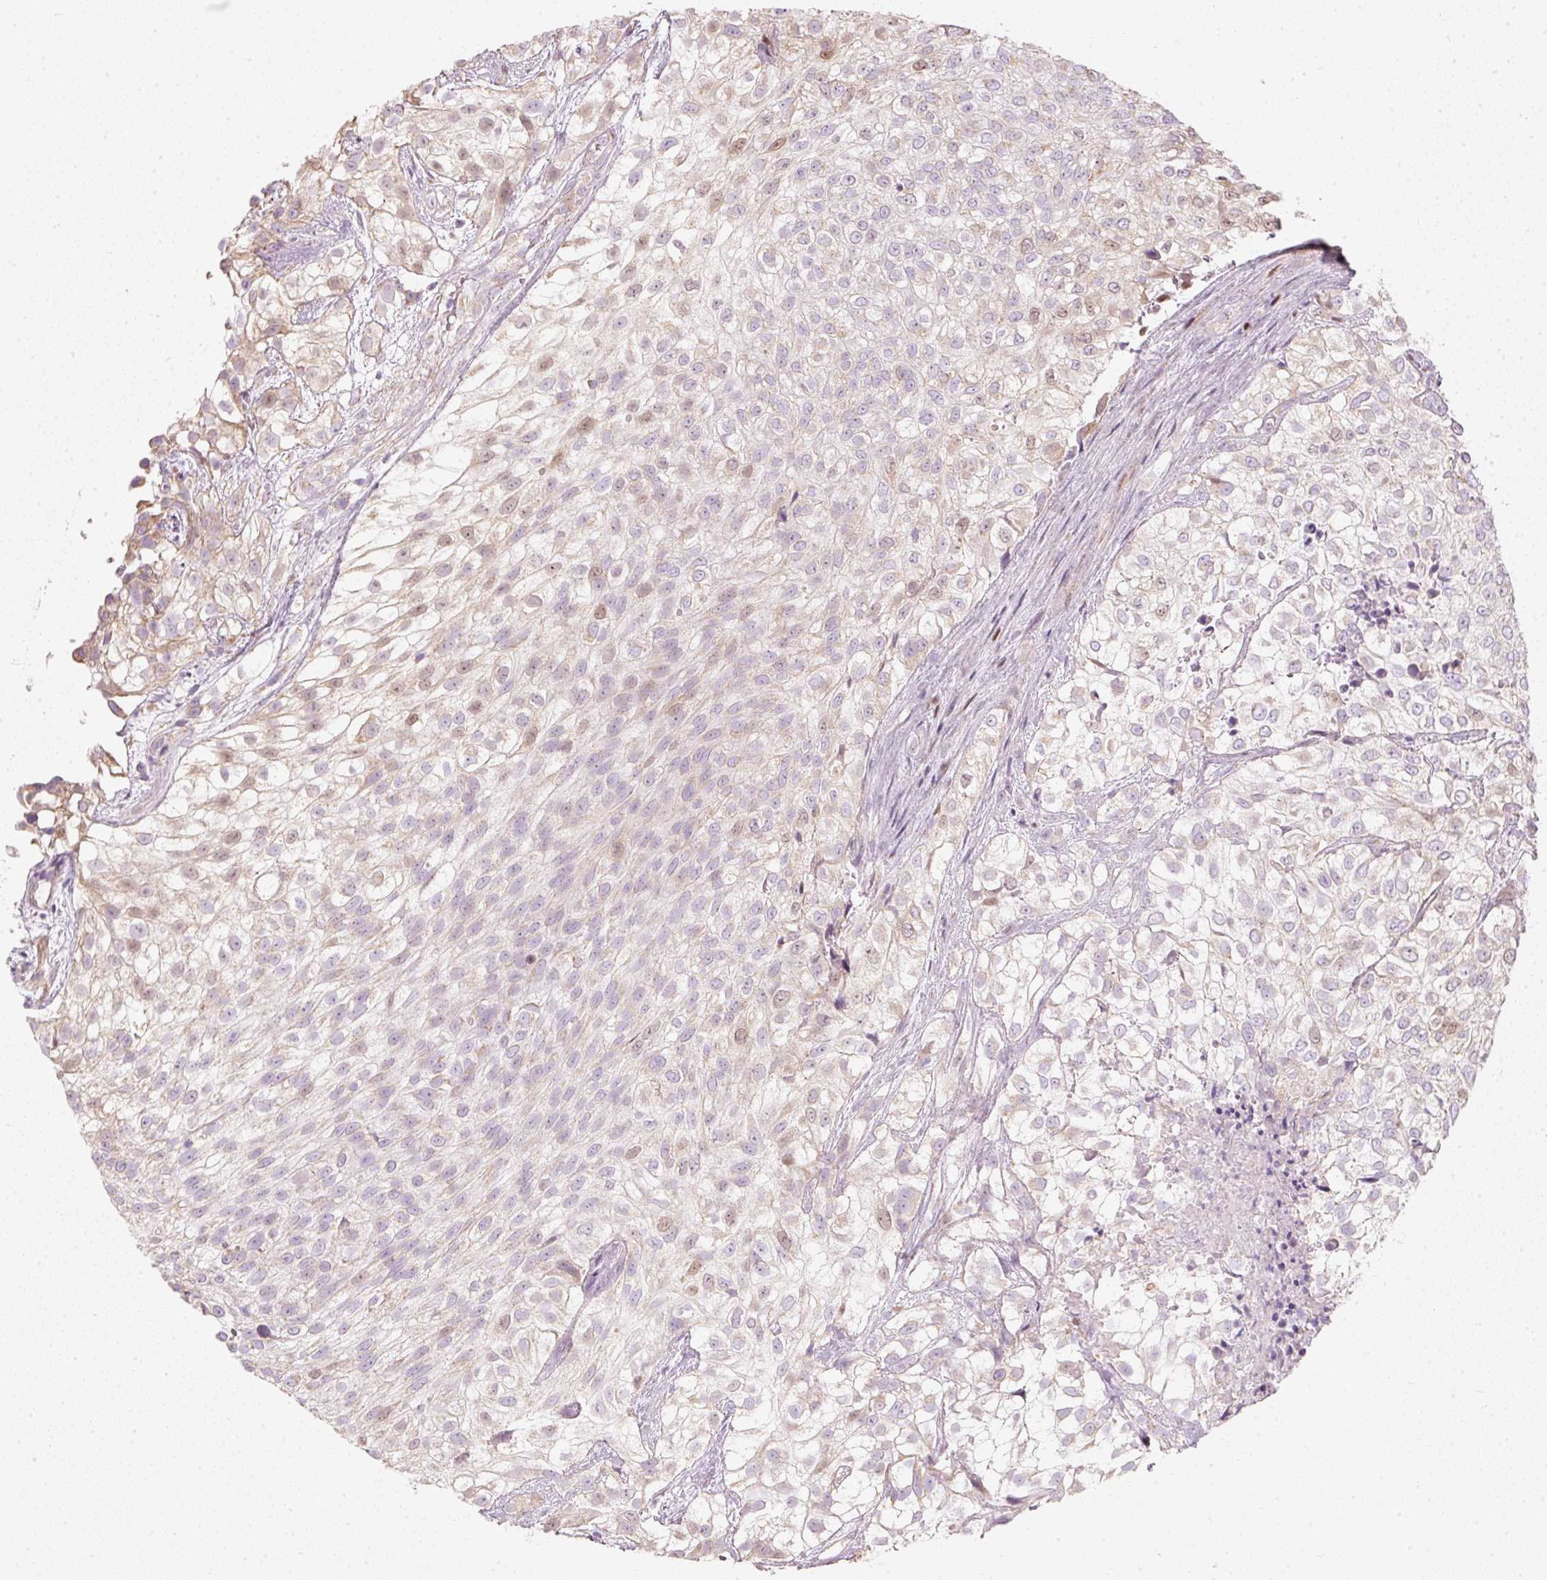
{"staining": {"intensity": "moderate", "quantity": "25%-75%", "location": "nuclear"}, "tissue": "urothelial cancer", "cell_type": "Tumor cells", "image_type": "cancer", "snomed": [{"axis": "morphology", "description": "Urothelial carcinoma, High grade"}, {"axis": "topography", "description": "Urinary bladder"}], "caption": "A brown stain shows moderate nuclear expression of a protein in urothelial cancer tumor cells. (brown staining indicates protein expression, while blue staining denotes nuclei).", "gene": "DUT", "patient": {"sex": "male", "age": 56}}